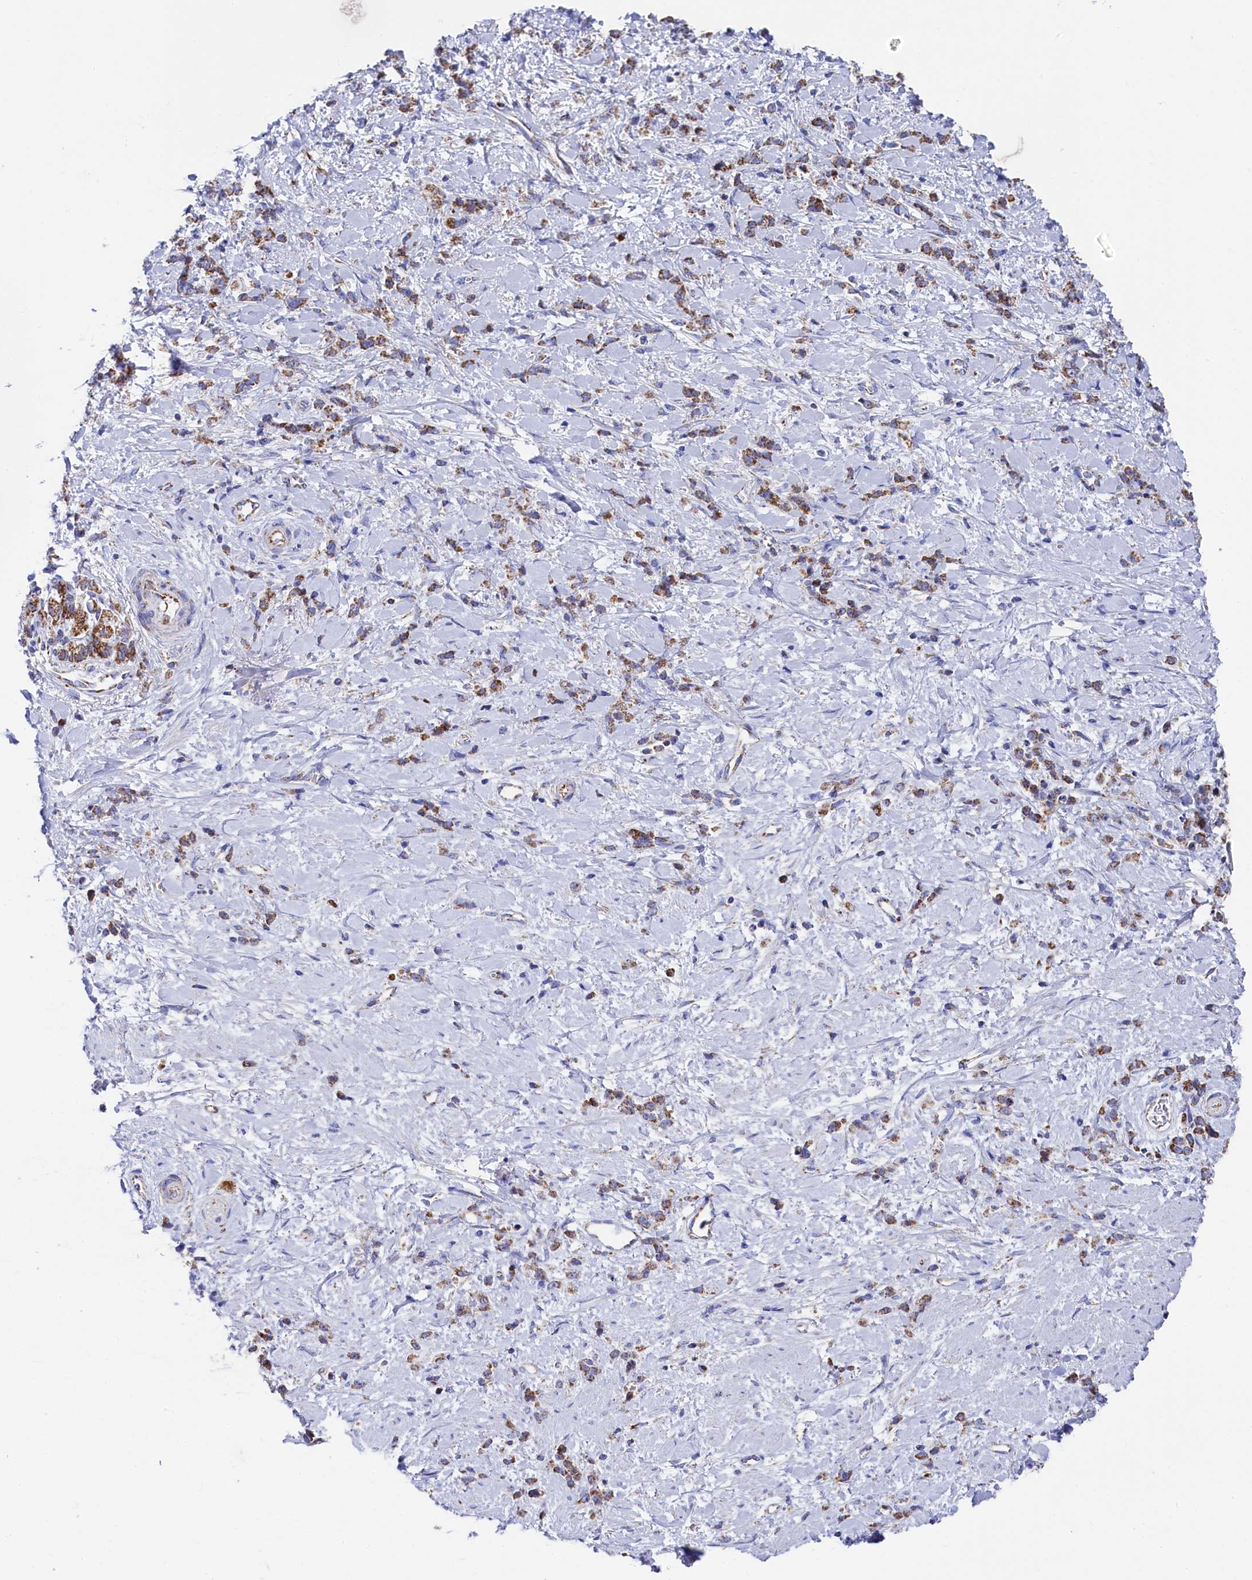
{"staining": {"intensity": "moderate", "quantity": ">75%", "location": "cytoplasmic/membranous"}, "tissue": "stomach cancer", "cell_type": "Tumor cells", "image_type": "cancer", "snomed": [{"axis": "morphology", "description": "Adenocarcinoma, NOS"}, {"axis": "topography", "description": "Stomach"}], "caption": "Protein expression analysis of human adenocarcinoma (stomach) reveals moderate cytoplasmic/membranous positivity in approximately >75% of tumor cells. The staining was performed using DAB to visualize the protein expression in brown, while the nuclei were stained in blue with hematoxylin (Magnification: 20x).", "gene": "MMAB", "patient": {"sex": "female", "age": 60}}